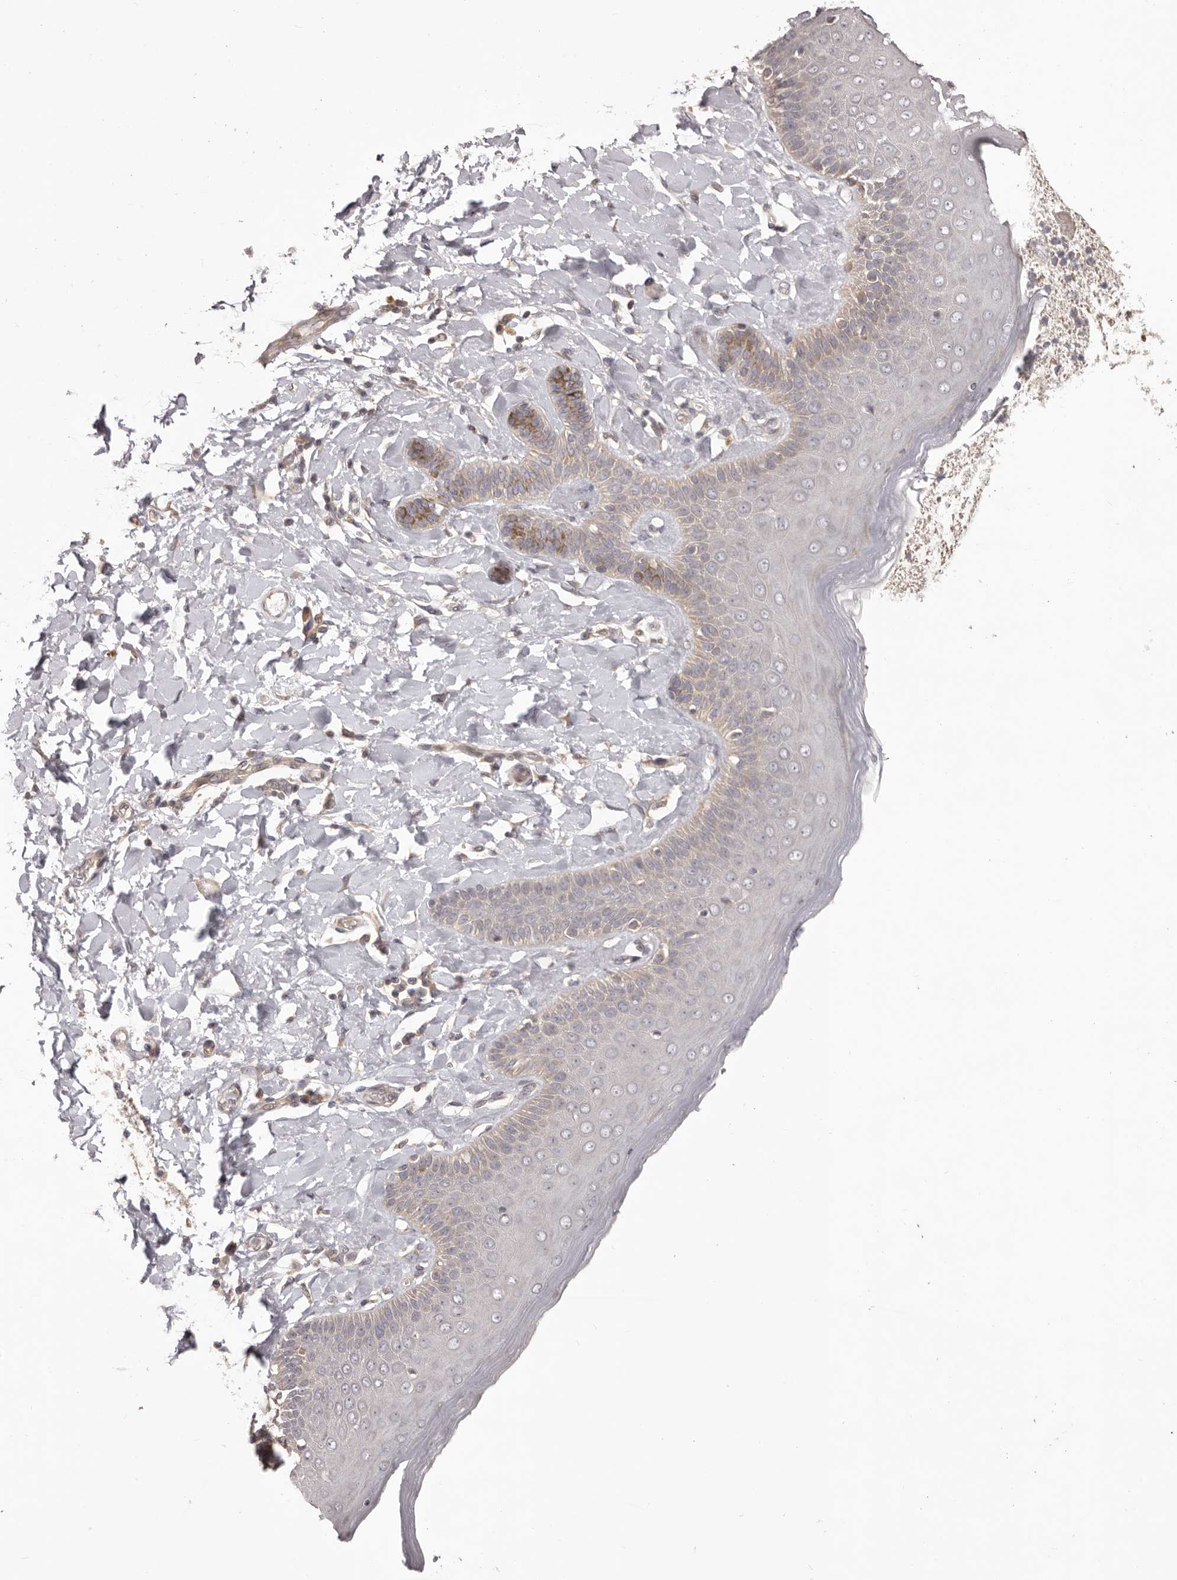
{"staining": {"intensity": "moderate", "quantity": "<25%", "location": "cytoplasmic/membranous"}, "tissue": "skin", "cell_type": "Epidermal cells", "image_type": "normal", "snomed": [{"axis": "morphology", "description": "Normal tissue, NOS"}, {"axis": "topography", "description": "Anal"}], "caption": "Normal skin shows moderate cytoplasmic/membranous staining in about <25% of epidermal cells (DAB (3,3'-diaminobenzidine) IHC, brown staining for protein, blue staining for nuclei)..", "gene": "HRH1", "patient": {"sex": "male", "age": 69}}